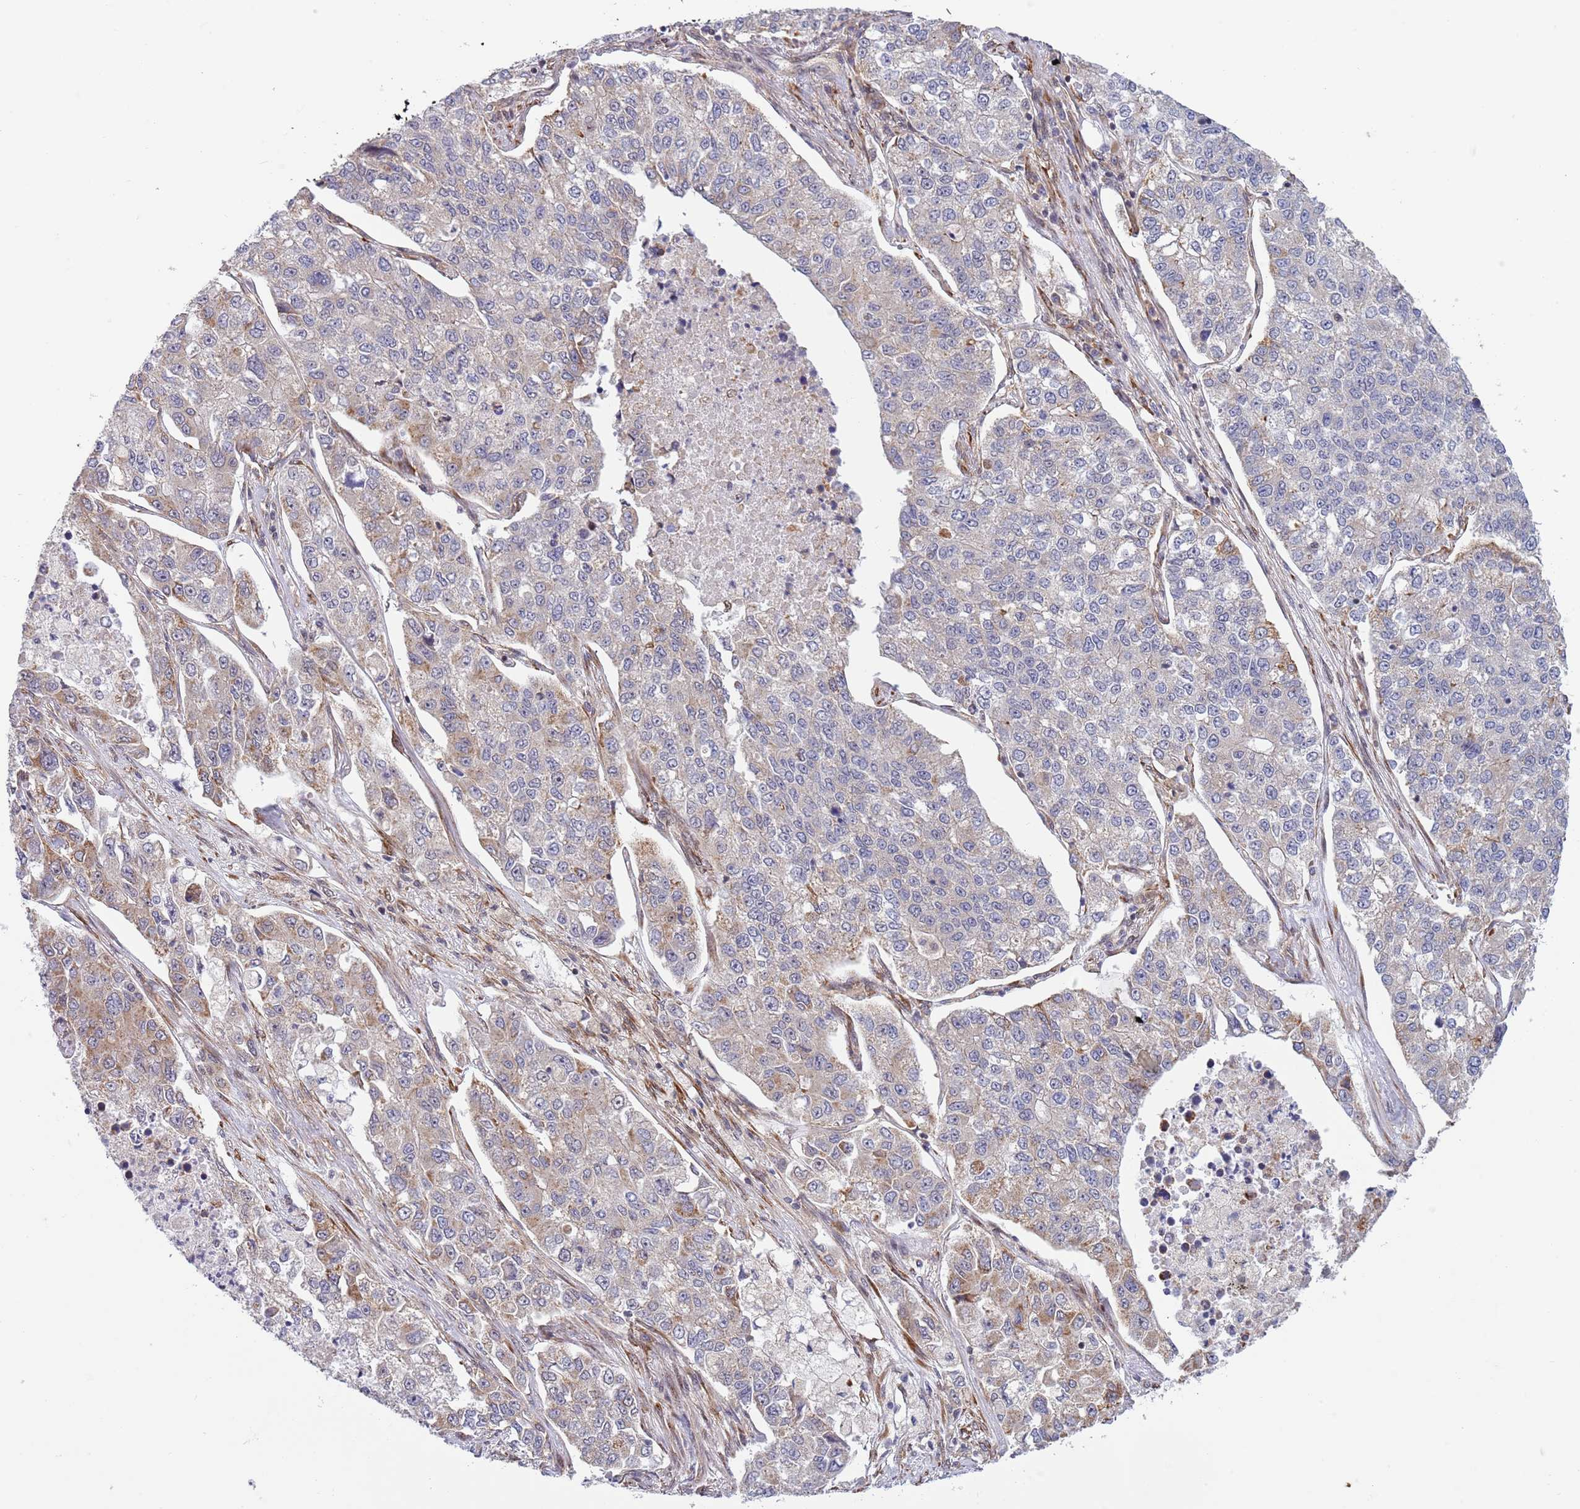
{"staining": {"intensity": "weak", "quantity": "<25%", "location": "cytoplasmic/membranous"}, "tissue": "lung cancer", "cell_type": "Tumor cells", "image_type": "cancer", "snomed": [{"axis": "morphology", "description": "Adenocarcinoma, NOS"}, {"axis": "topography", "description": "Lung"}], "caption": "The image reveals no staining of tumor cells in adenocarcinoma (lung).", "gene": "TBX10", "patient": {"sex": "male", "age": 49}}